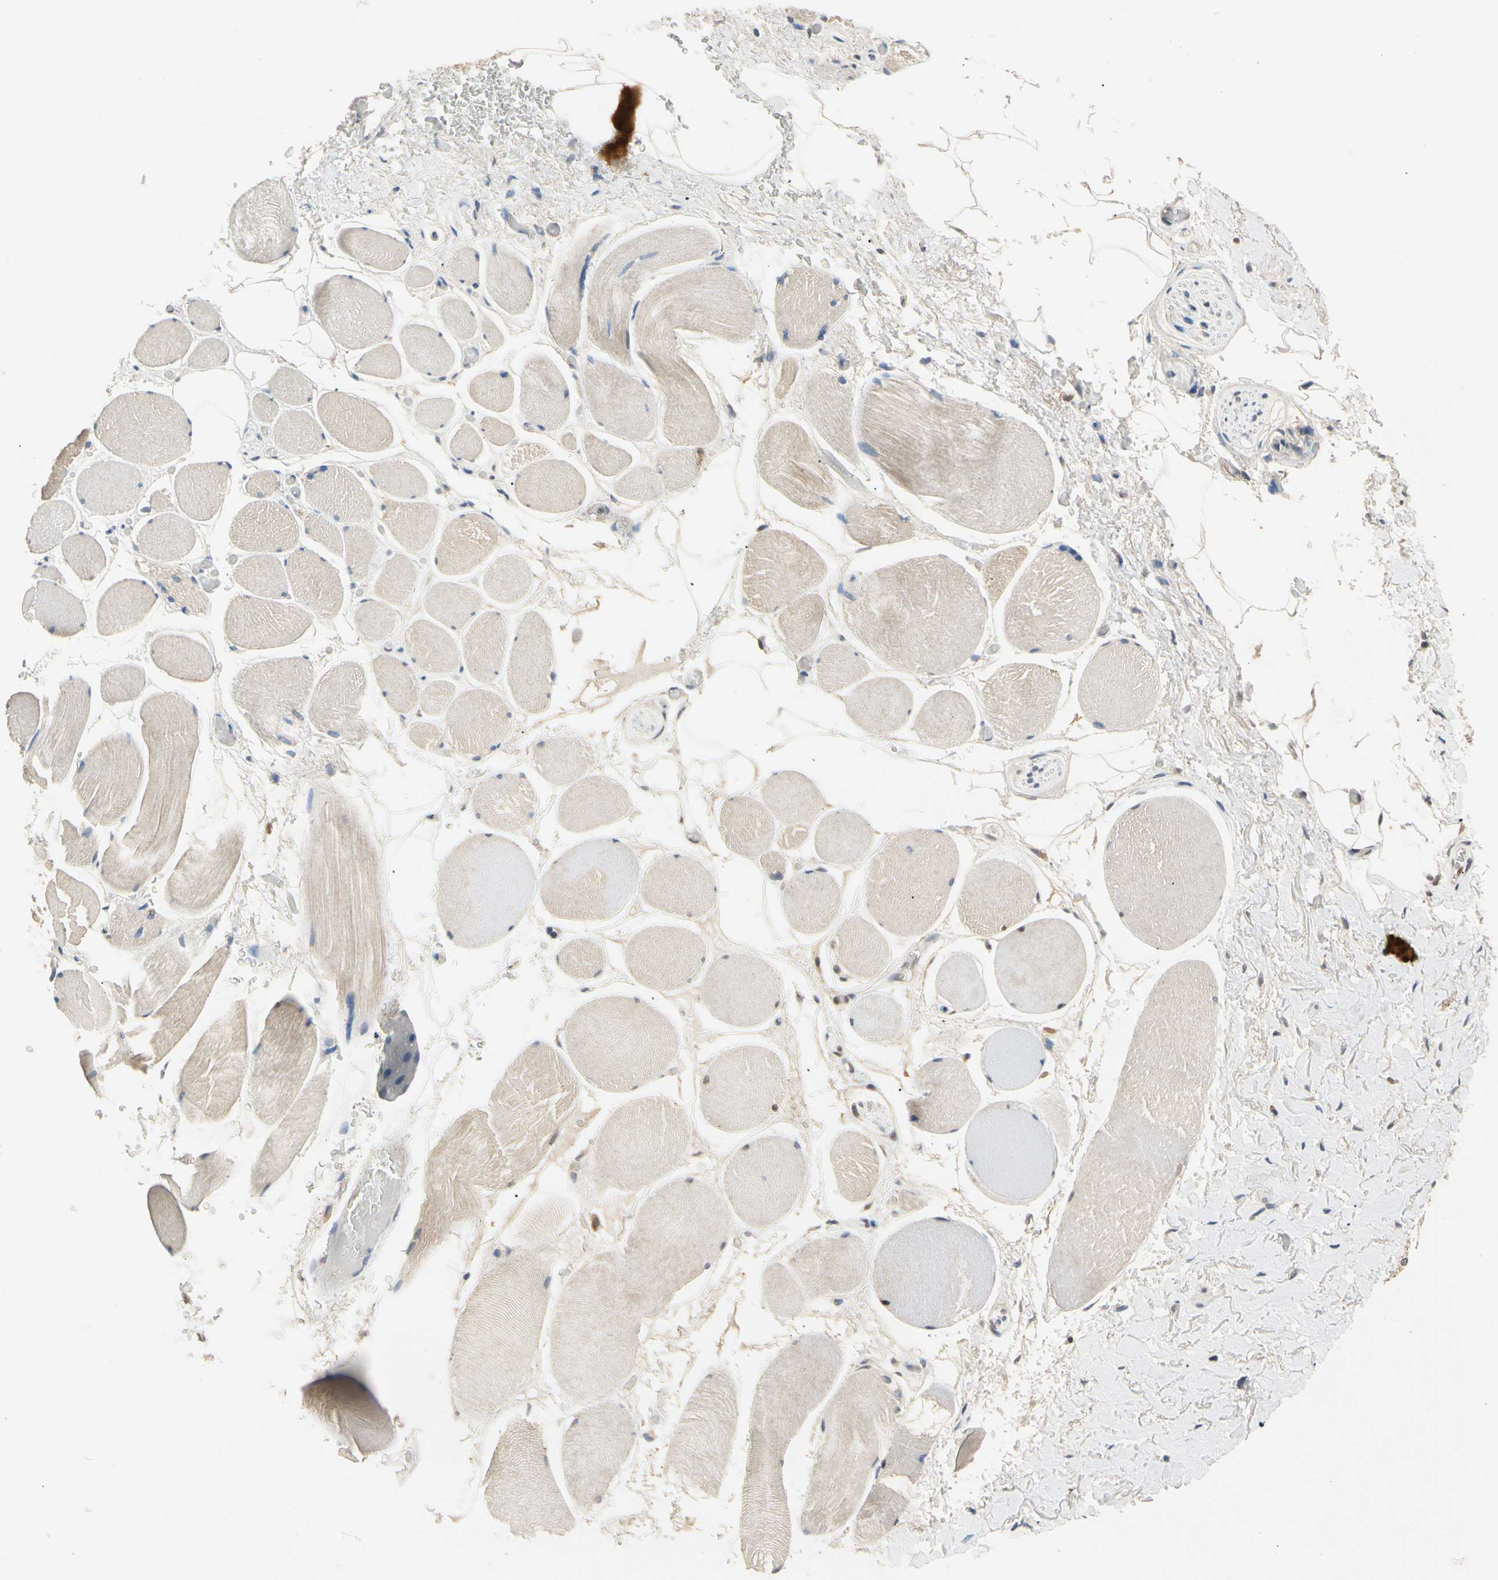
{"staining": {"intensity": "weak", "quantity": ">75%", "location": "cytoplasmic/membranous"}, "tissue": "adipose tissue", "cell_type": "Adipocytes", "image_type": "normal", "snomed": [{"axis": "morphology", "description": "Normal tissue, NOS"}, {"axis": "topography", "description": "Soft tissue"}, {"axis": "topography", "description": "Peripheral nerve tissue"}], "caption": "This is an image of IHC staining of unremarkable adipose tissue, which shows weak positivity in the cytoplasmic/membranous of adipocytes.", "gene": "RIOX2", "patient": {"sex": "female", "age": 71}}